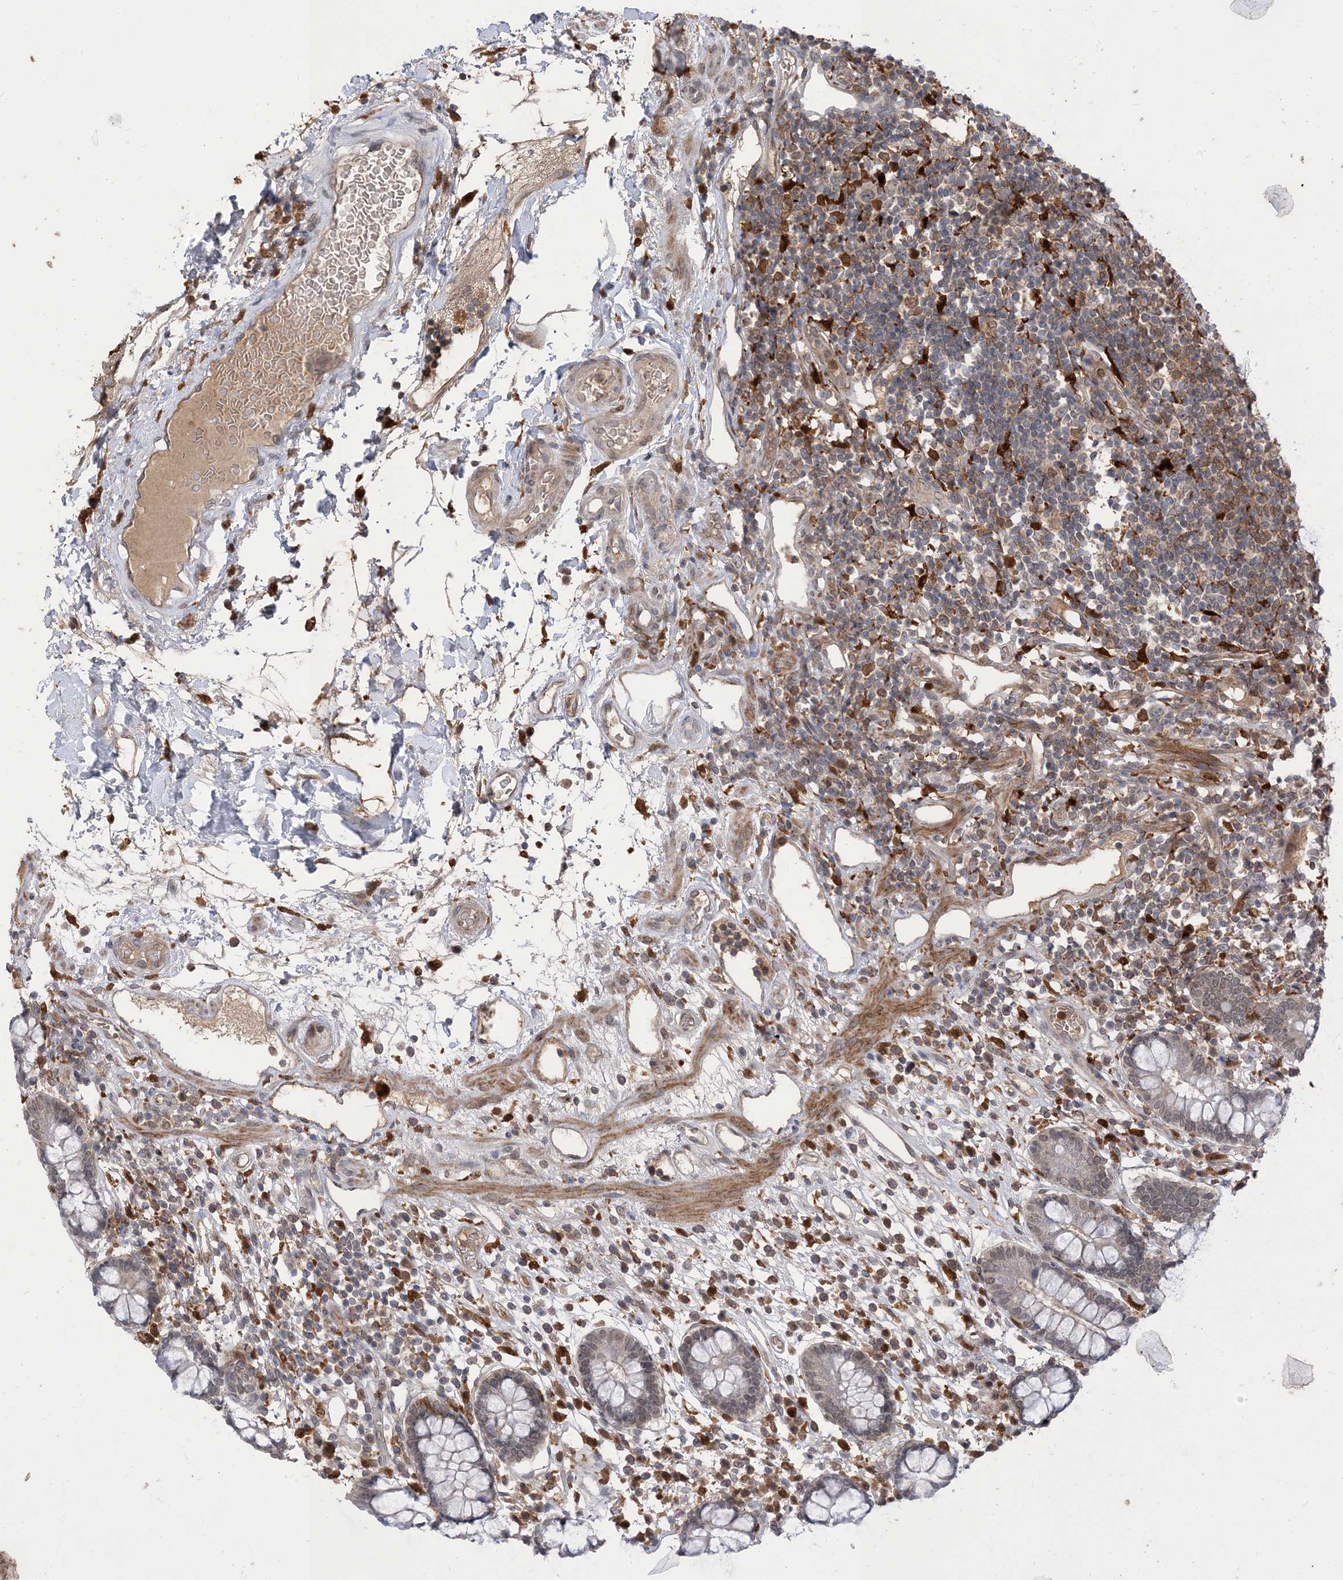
{"staining": {"intensity": "weak", "quantity": ">75%", "location": "cytoplasmic/membranous"}, "tissue": "colon", "cell_type": "Endothelial cells", "image_type": "normal", "snomed": [{"axis": "morphology", "description": "Normal tissue, NOS"}, {"axis": "topography", "description": "Colon"}], "caption": "IHC image of unremarkable colon: colon stained using IHC reveals low levels of weak protein expression localized specifically in the cytoplasmic/membranous of endothelial cells, appearing as a cytoplasmic/membranous brown color.", "gene": "NAGK", "patient": {"sex": "female", "age": 79}}